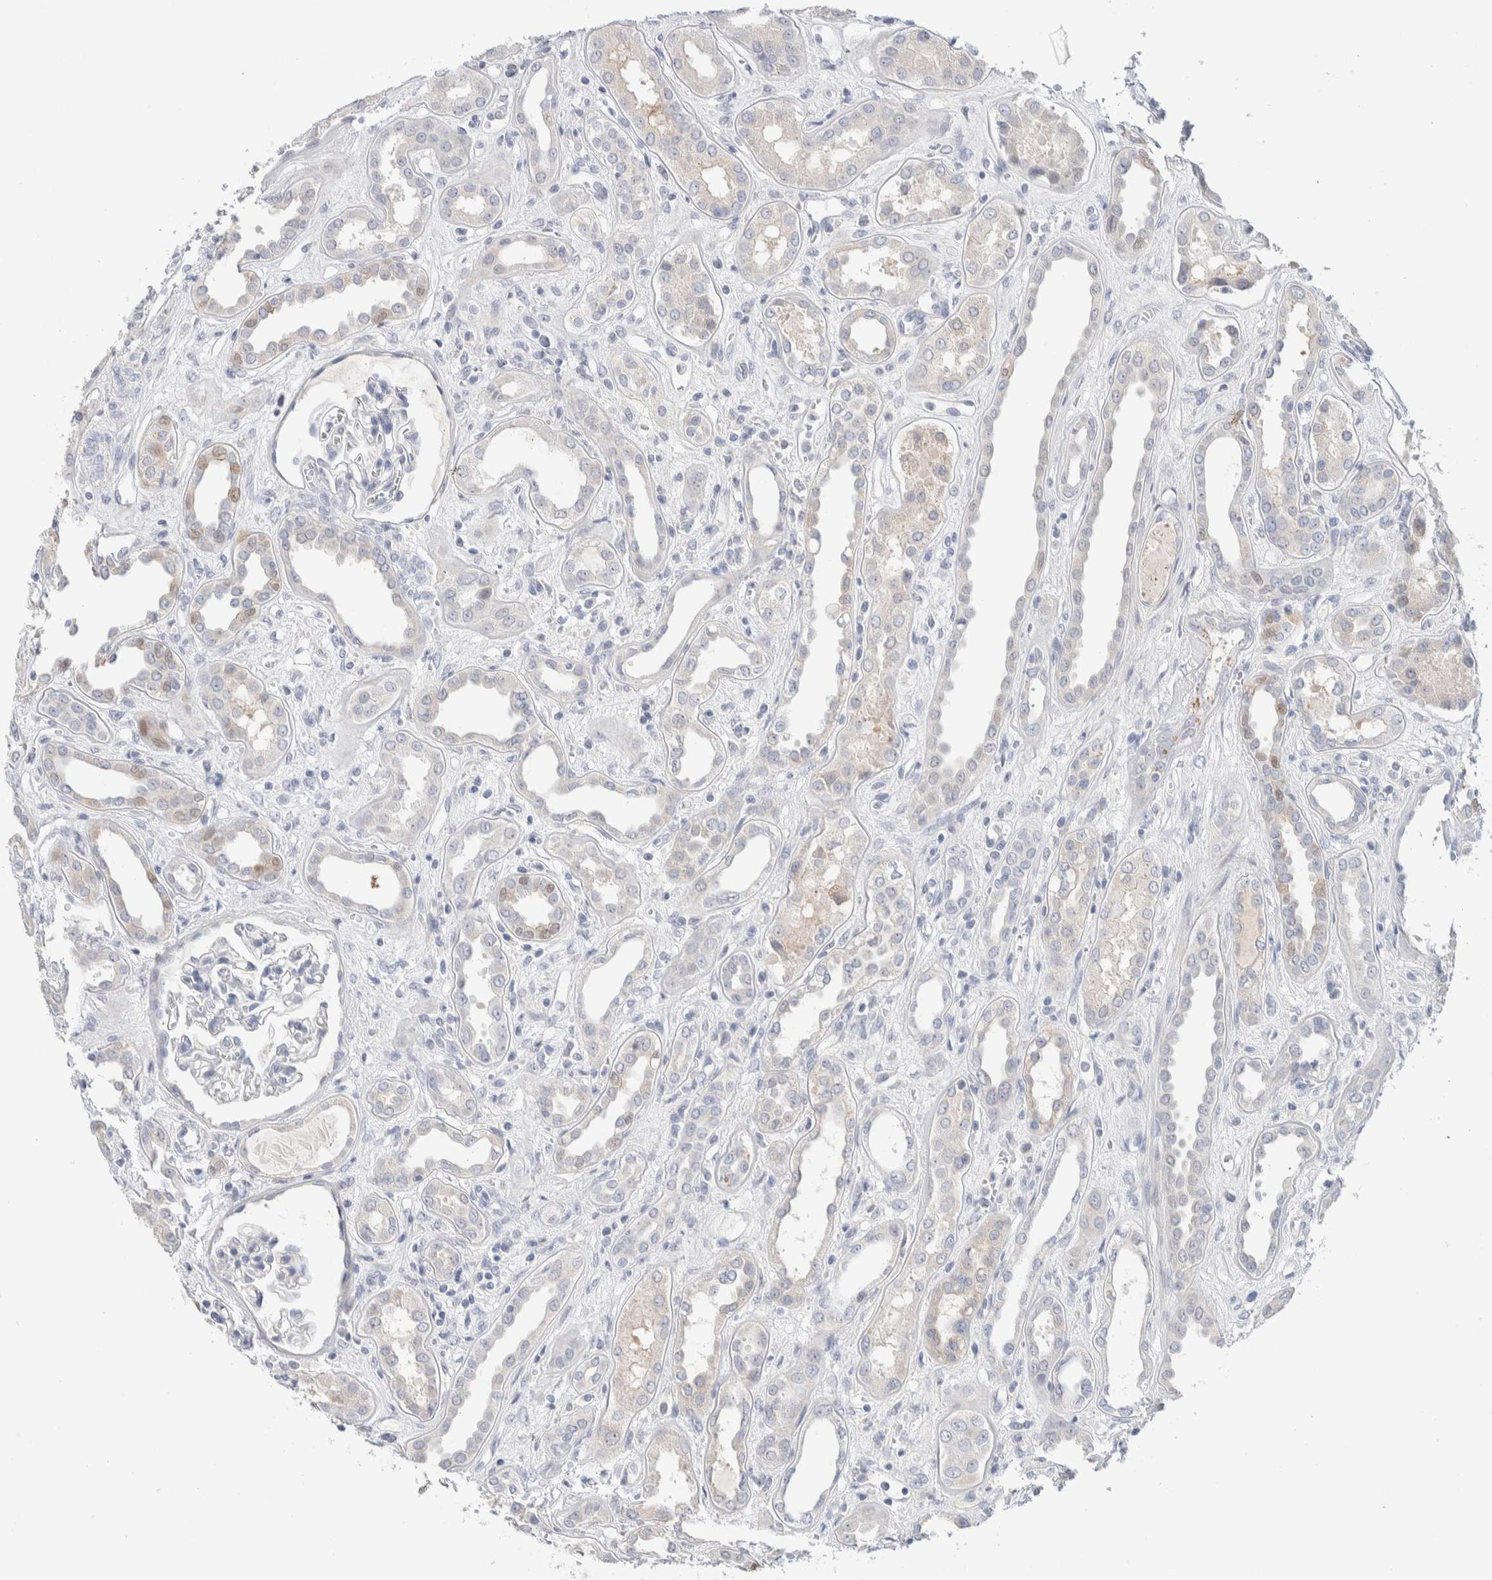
{"staining": {"intensity": "negative", "quantity": "none", "location": "none"}, "tissue": "kidney", "cell_type": "Cells in glomeruli", "image_type": "normal", "snomed": [{"axis": "morphology", "description": "Normal tissue, NOS"}, {"axis": "topography", "description": "Kidney"}], "caption": "IHC photomicrograph of benign kidney stained for a protein (brown), which demonstrates no positivity in cells in glomeruli. Nuclei are stained in blue.", "gene": "DNAJB6", "patient": {"sex": "male", "age": 59}}